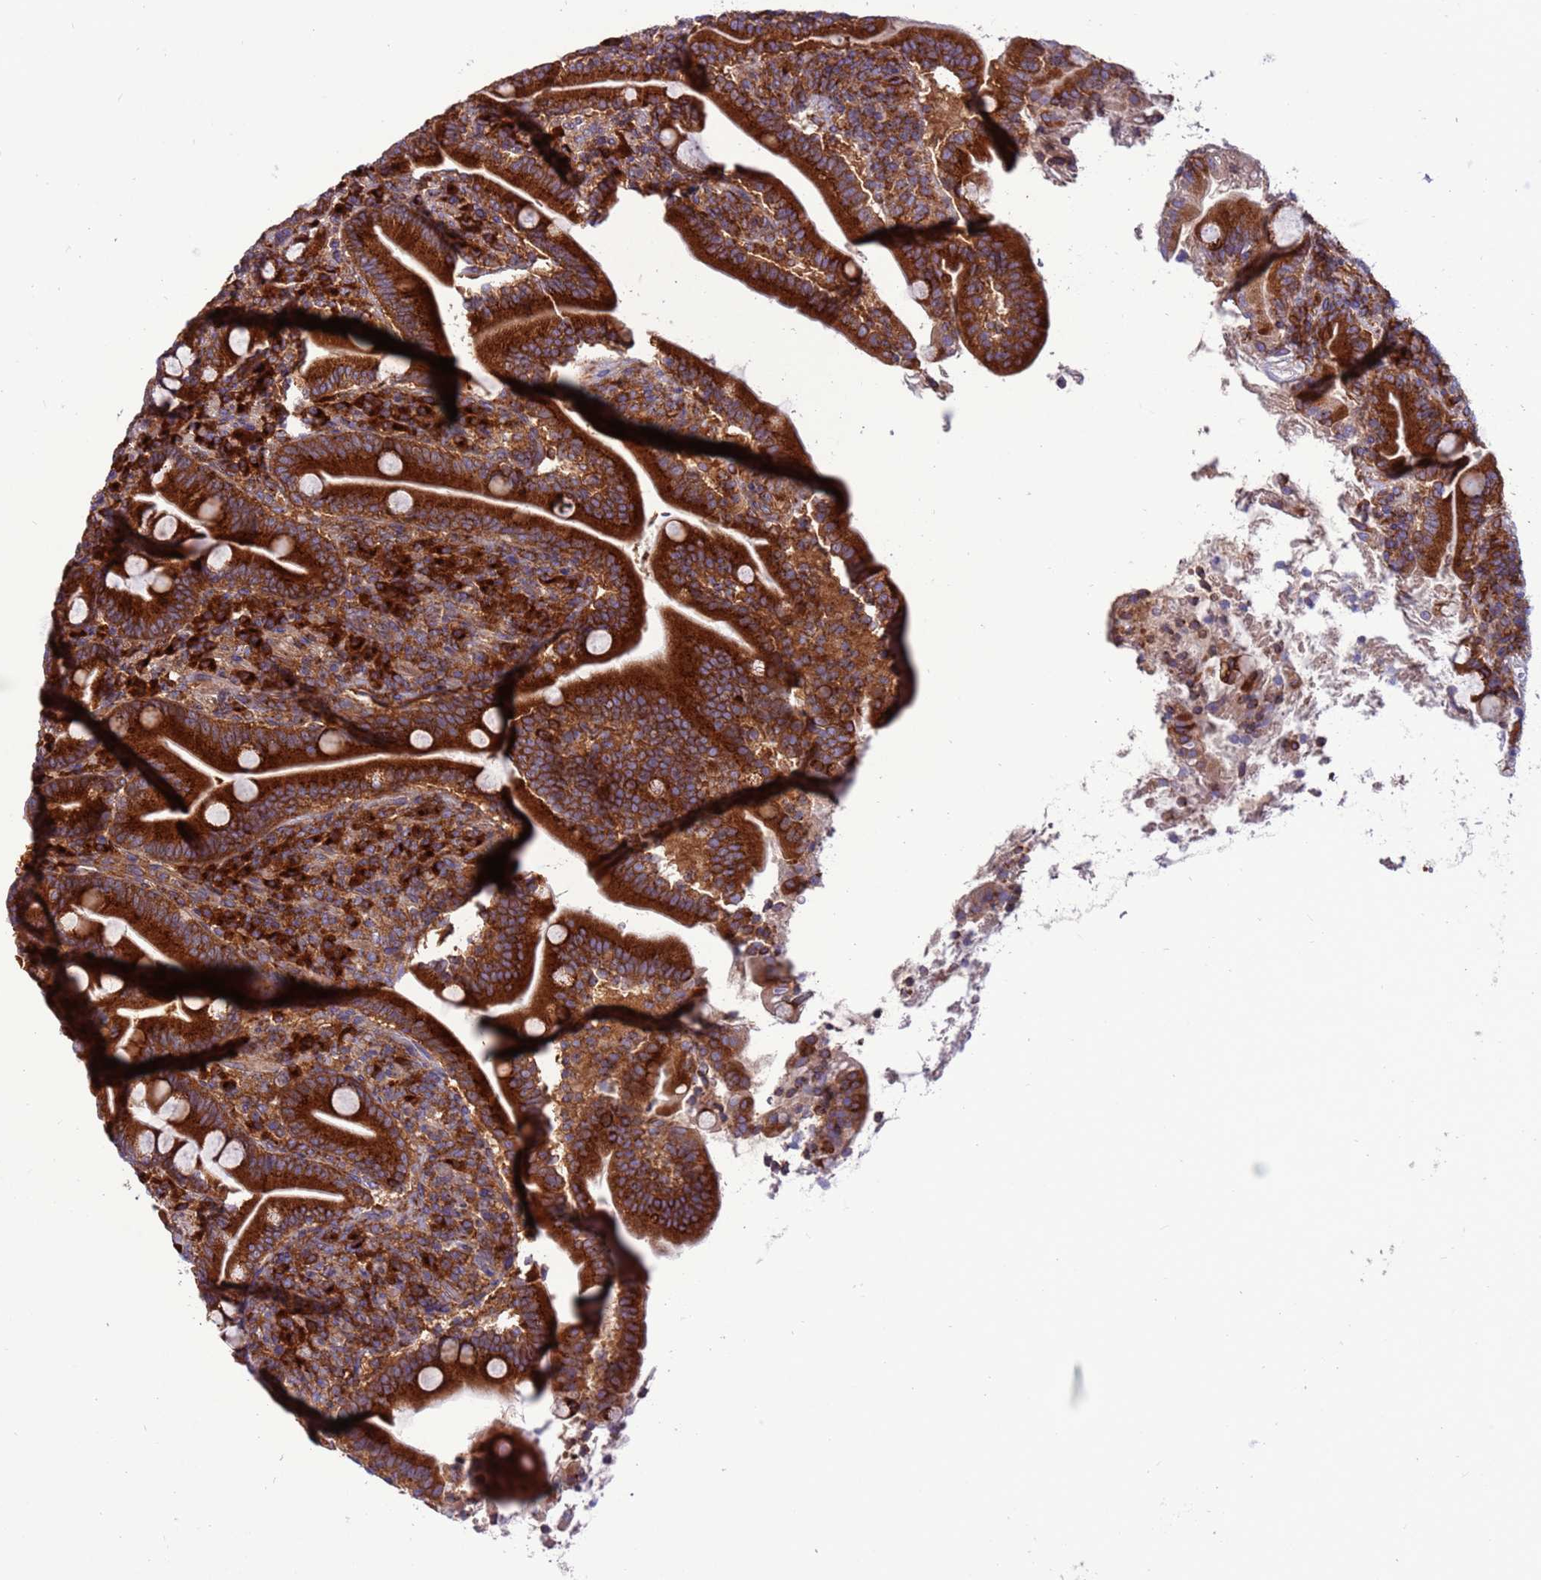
{"staining": {"intensity": "strong", "quantity": ">75%", "location": "cytoplasmic/membranous"}, "tissue": "duodenum", "cell_type": "Glandular cells", "image_type": "normal", "snomed": [{"axis": "morphology", "description": "Normal tissue, NOS"}, {"axis": "topography", "description": "Duodenum"}], "caption": "A high amount of strong cytoplasmic/membranous positivity is present in about >75% of glandular cells in unremarkable duodenum.", "gene": "ZC3HAV1", "patient": {"sex": "male", "age": 35}}